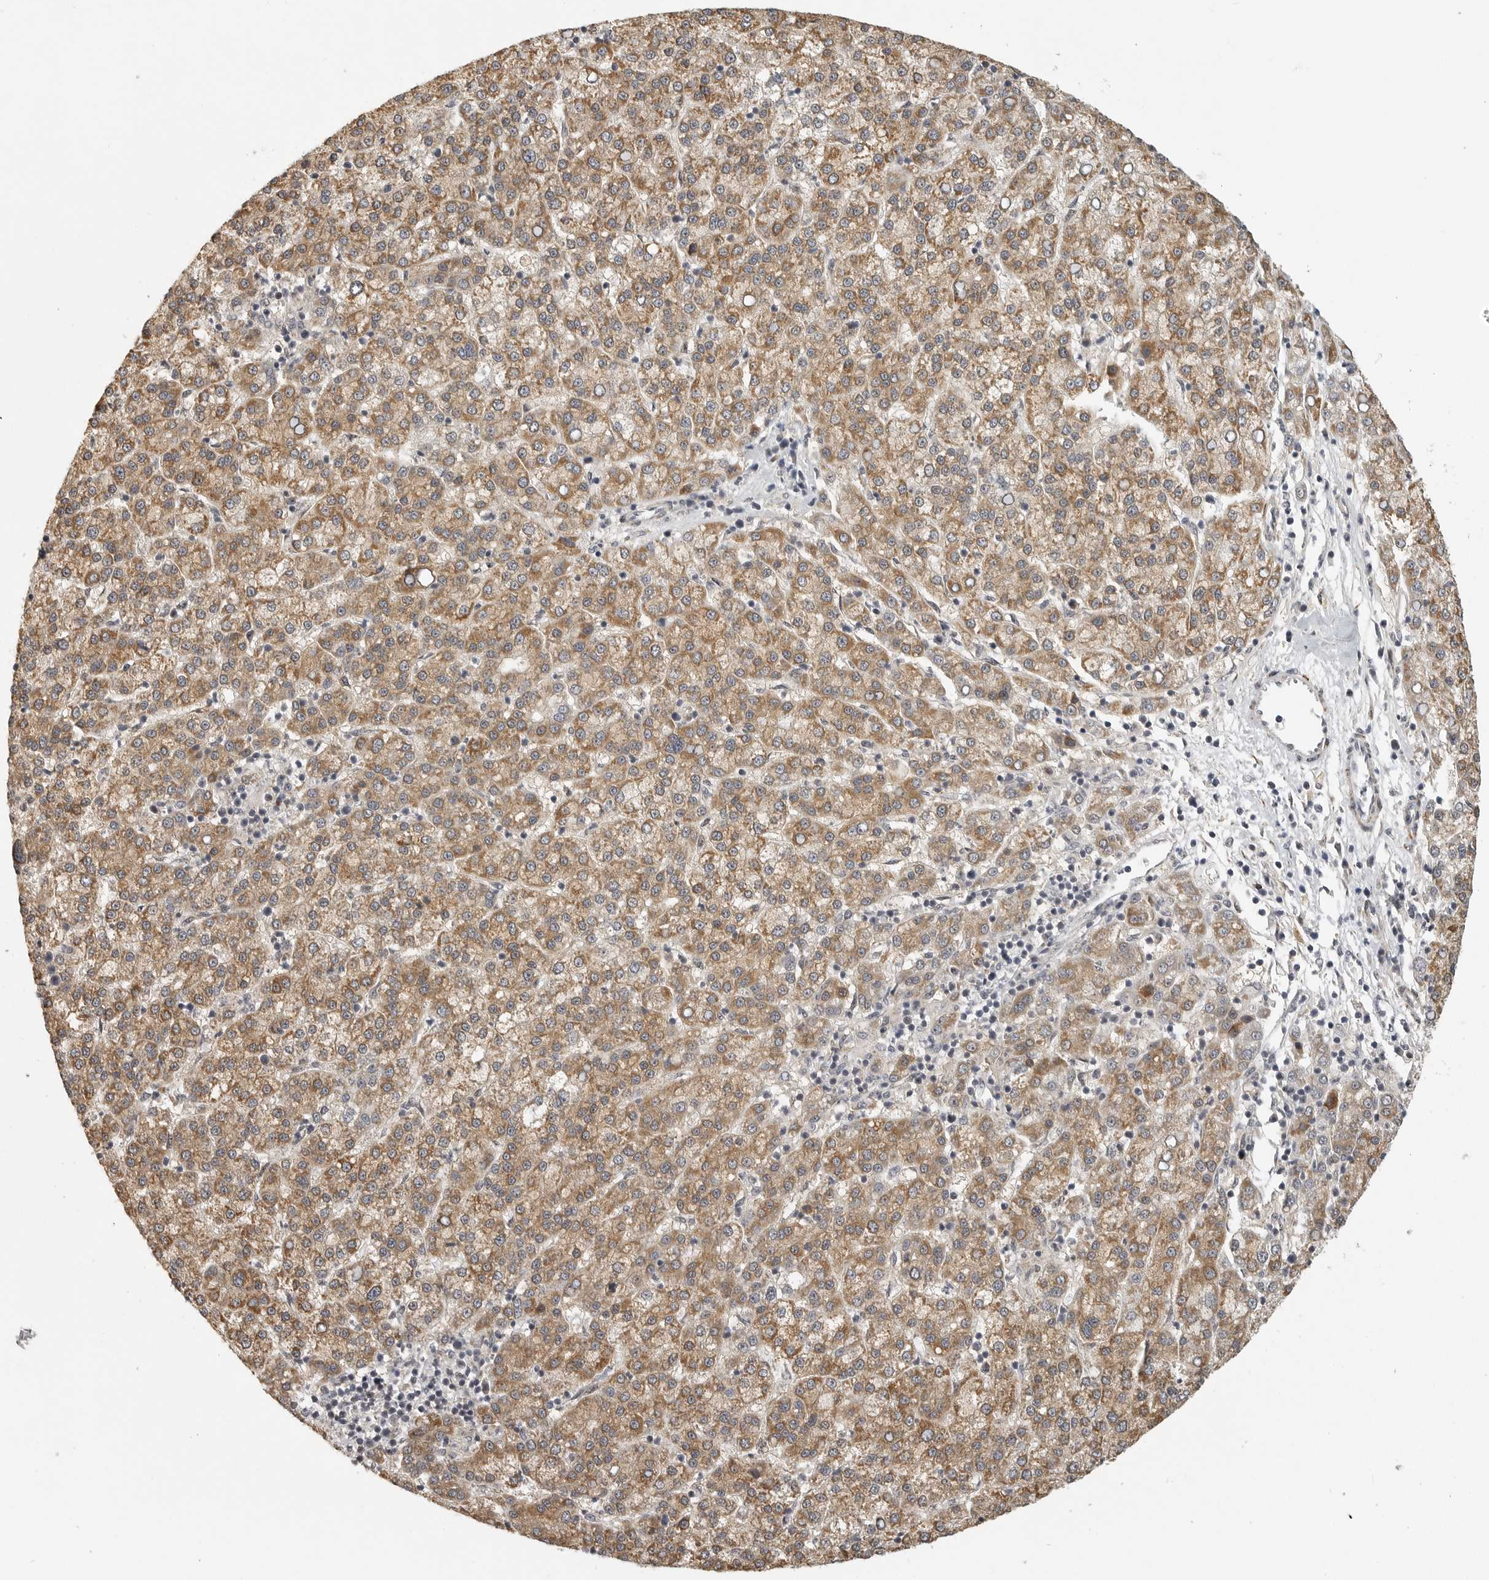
{"staining": {"intensity": "moderate", "quantity": ">75%", "location": "cytoplasmic/membranous"}, "tissue": "liver cancer", "cell_type": "Tumor cells", "image_type": "cancer", "snomed": [{"axis": "morphology", "description": "Carcinoma, Hepatocellular, NOS"}, {"axis": "topography", "description": "Liver"}], "caption": "Immunohistochemistry (IHC) of human liver cancer demonstrates medium levels of moderate cytoplasmic/membranous positivity in approximately >75% of tumor cells.", "gene": "POLE2", "patient": {"sex": "female", "age": 58}}